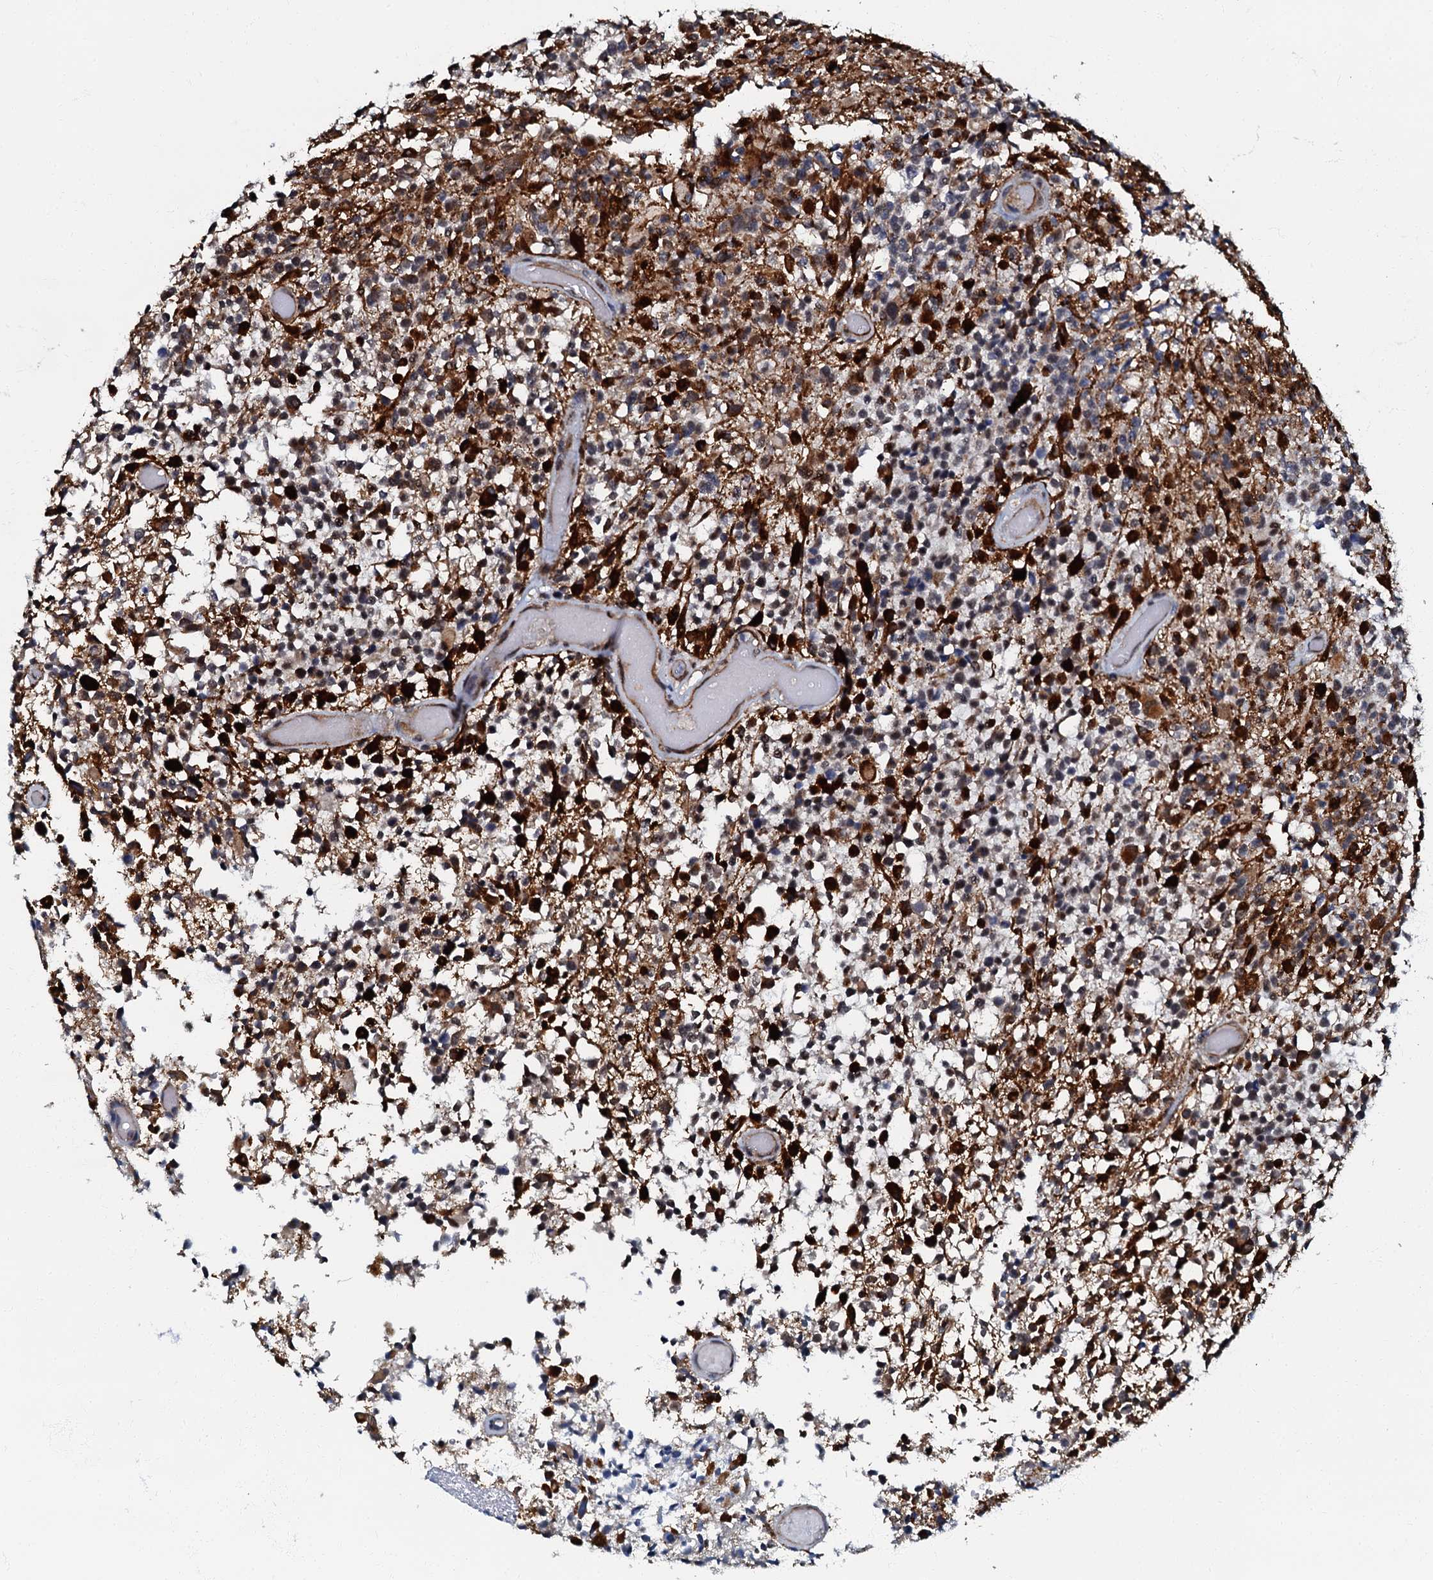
{"staining": {"intensity": "negative", "quantity": "none", "location": "none"}, "tissue": "glioma", "cell_type": "Tumor cells", "image_type": "cancer", "snomed": [{"axis": "morphology", "description": "Glioma, malignant, High grade"}, {"axis": "morphology", "description": "Glioblastoma, NOS"}, {"axis": "topography", "description": "Brain"}], "caption": "DAB immunohistochemical staining of human glioma displays no significant staining in tumor cells. (Stains: DAB immunohistochemistry with hematoxylin counter stain, Microscopy: brightfield microscopy at high magnification).", "gene": "OLAH", "patient": {"sex": "male", "age": 60}}